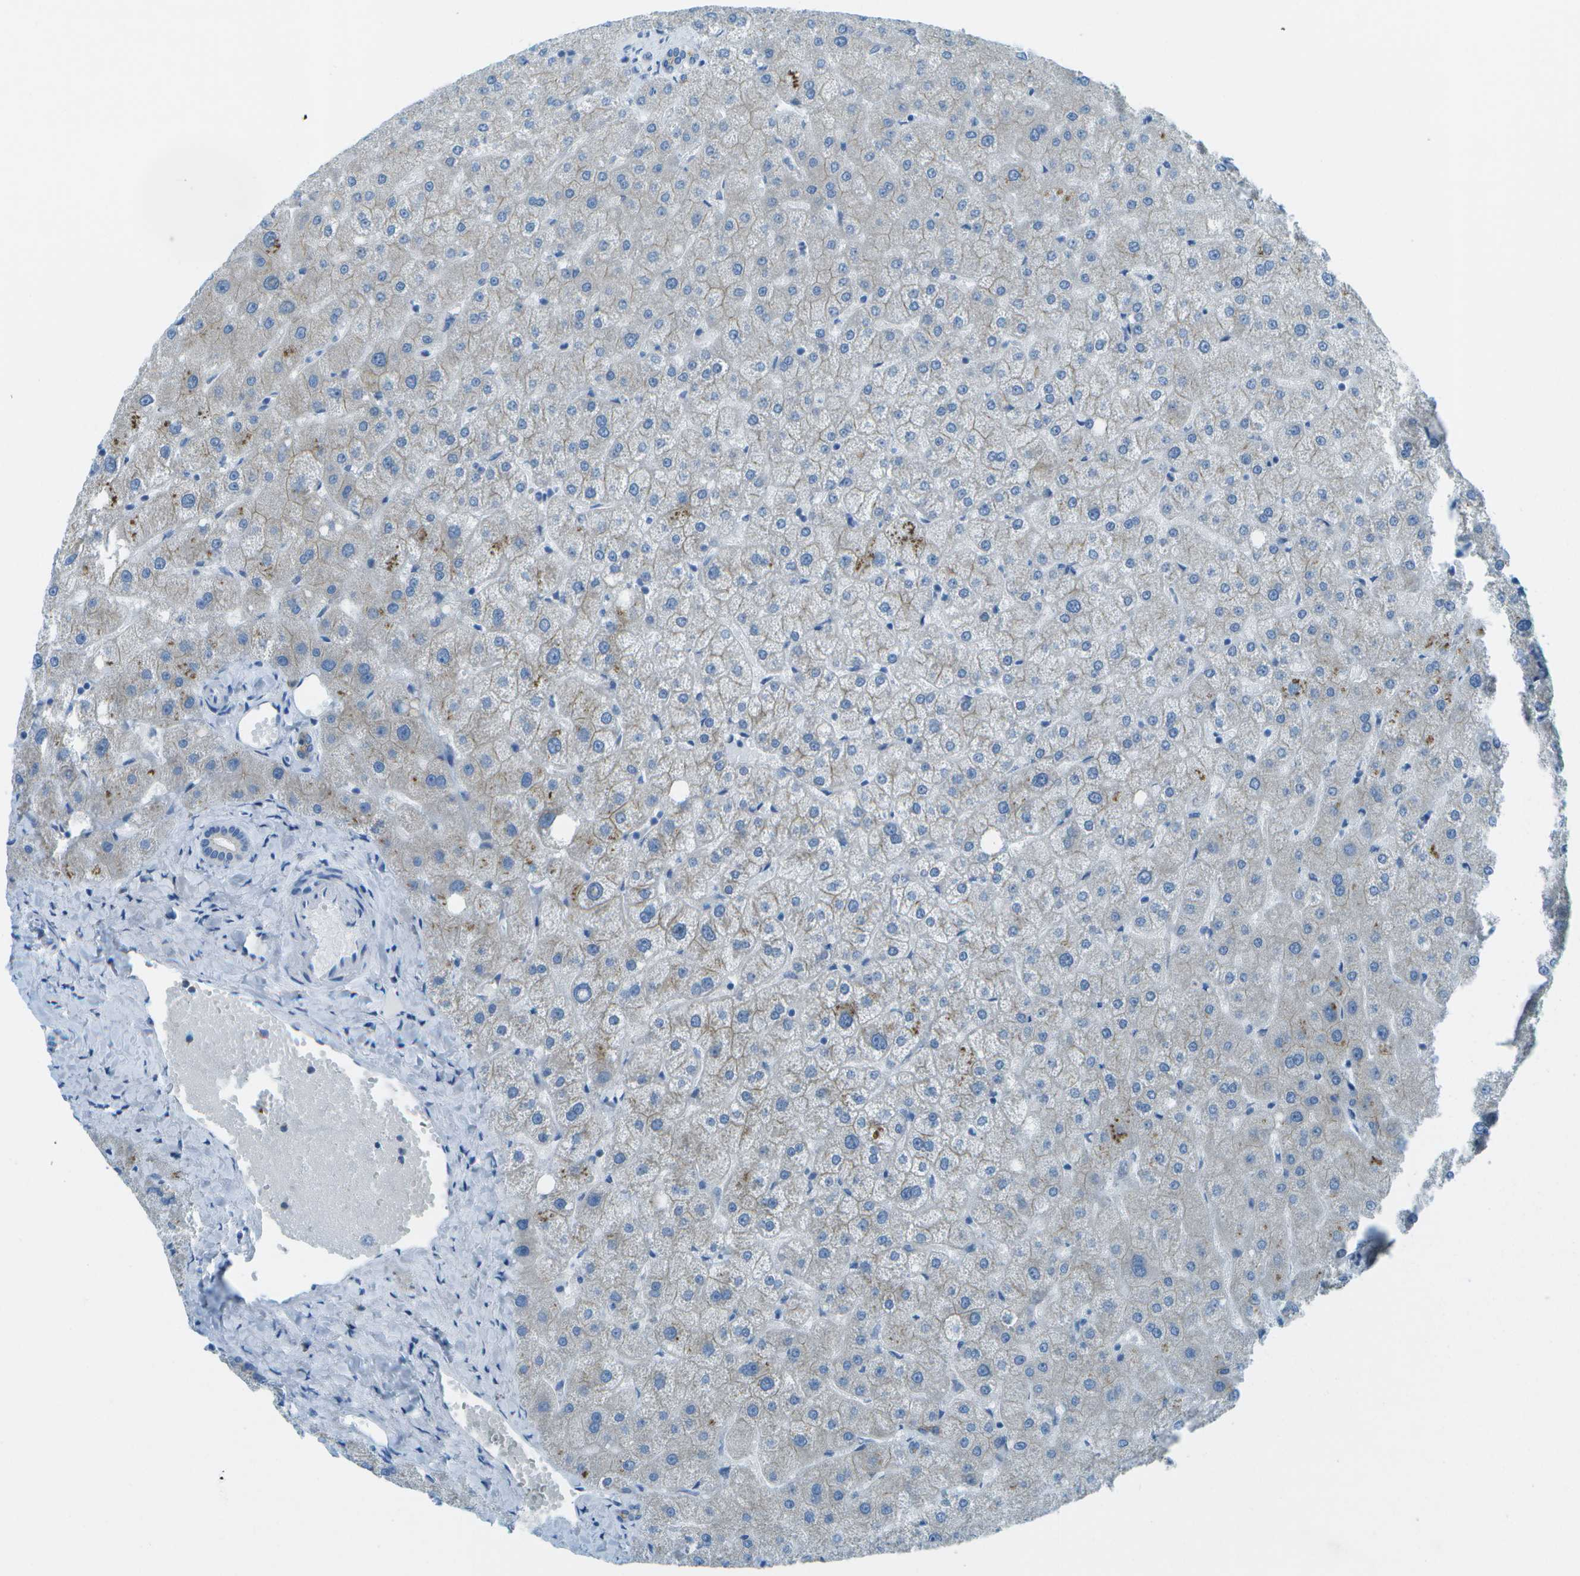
{"staining": {"intensity": "negative", "quantity": "none", "location": "none"}, "tissue": "liver", "cell_type": "Cholangiocytes", "image_type": "normal", "snomed": [{"axis": "morphology", "description": "Normal tissue, NOS"}, {"axis": "topography", "description": "Liver"}], "caption": "Immunohistochemical staining of unremarkable human liver shows no significant expression in cholangiocytes.", "gene": "KCTD3", "patient": {"sex": "male", "age": 73}}